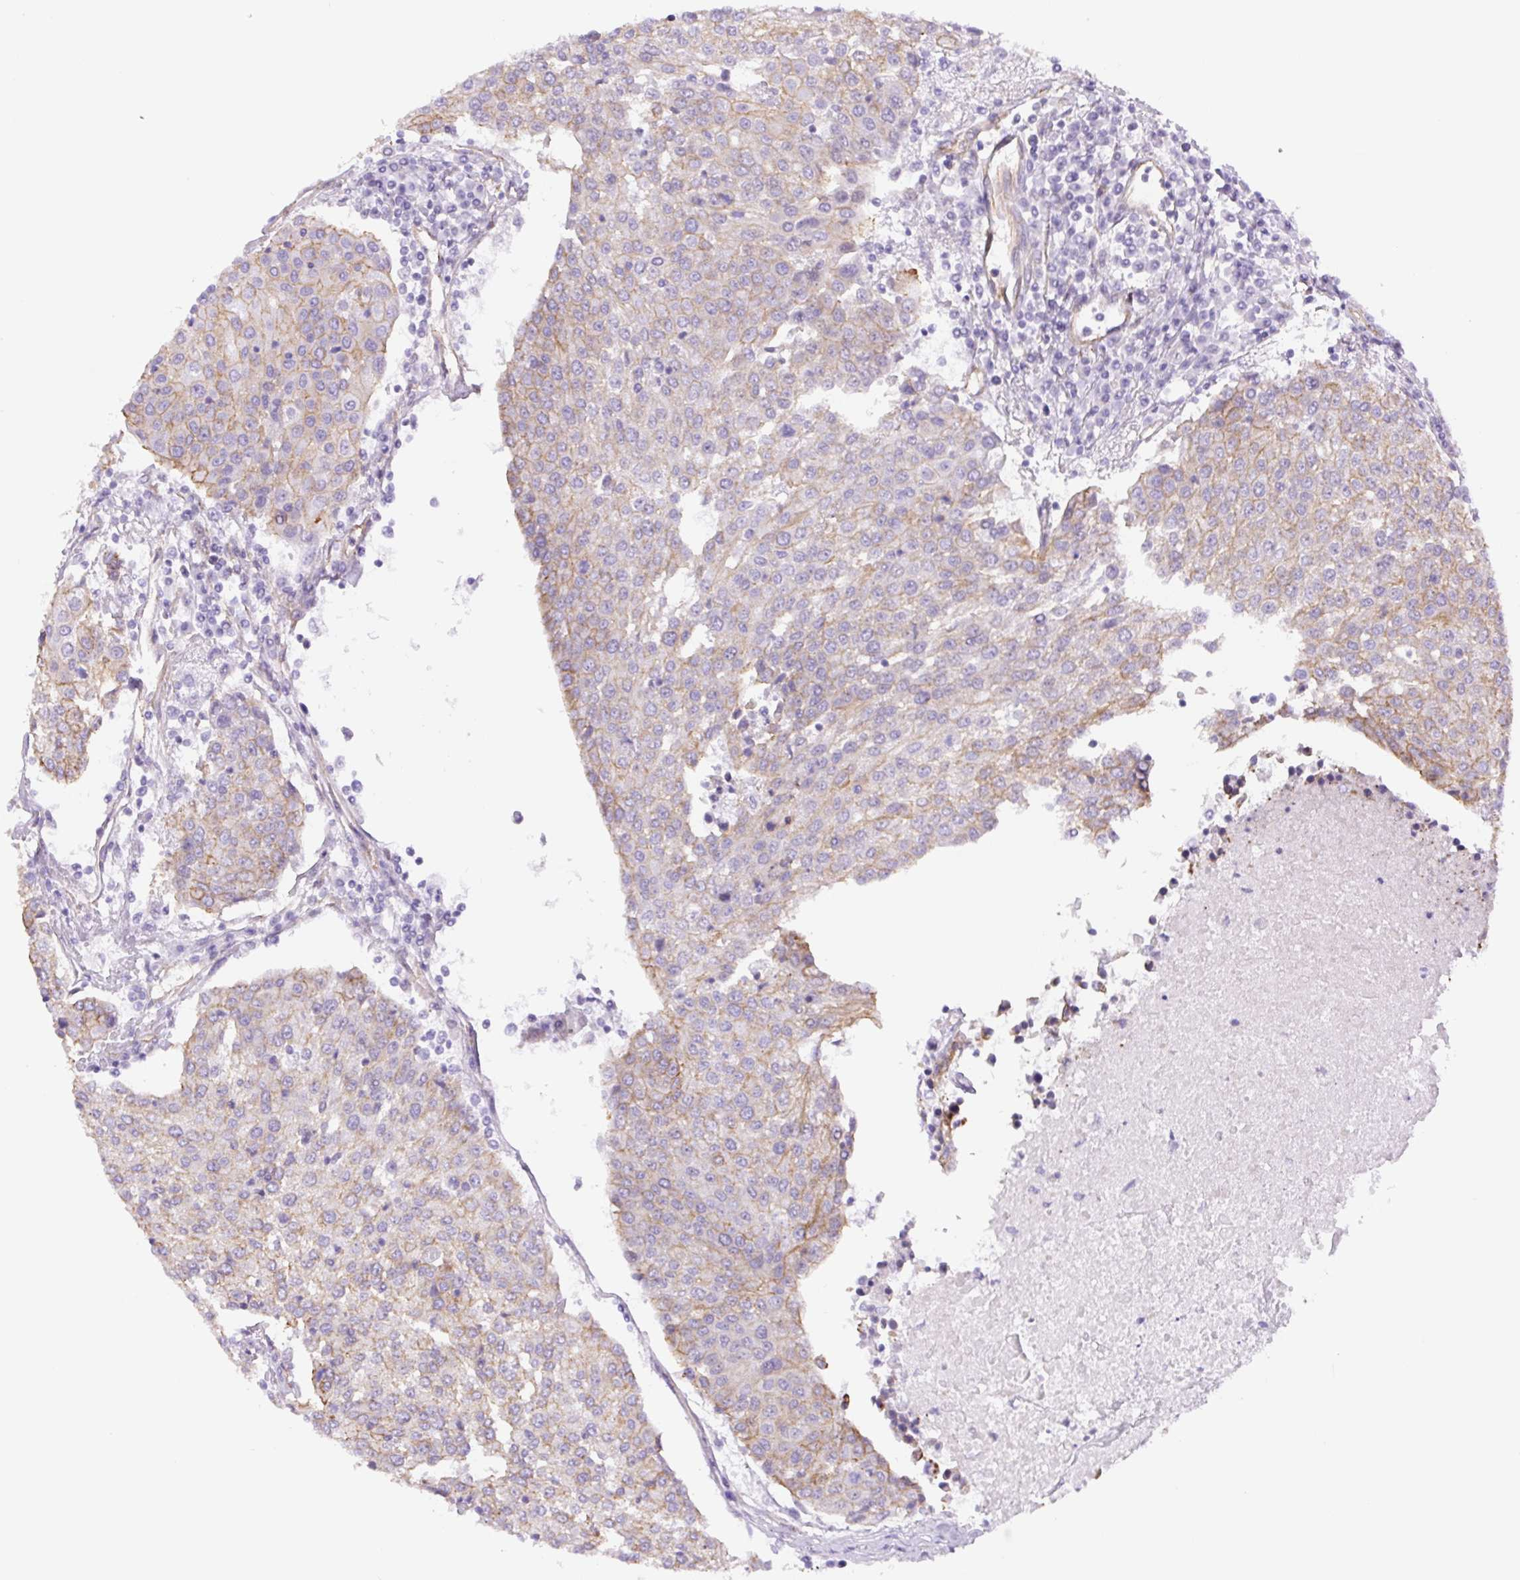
{"staining": {"intensity": "weak", "quantity": "<25%", "location": "cytoplasmic/membranous"}, "tissue": "urothelial cancer", "cell_type": "Tumor cells", "image_type": "cancer", "snomed": [{"axis": "morphology", "description": "Urothelial carcinoma, High grade"}, {"axis": "topography", "description": "Urinary bladder"}], "caption": "The histopathology image shows no significant expression in tumor cells of high-grade urothelial carcinoma.", "gene": "MYO5C", "patient": {"sex": "female", "age": 85}}